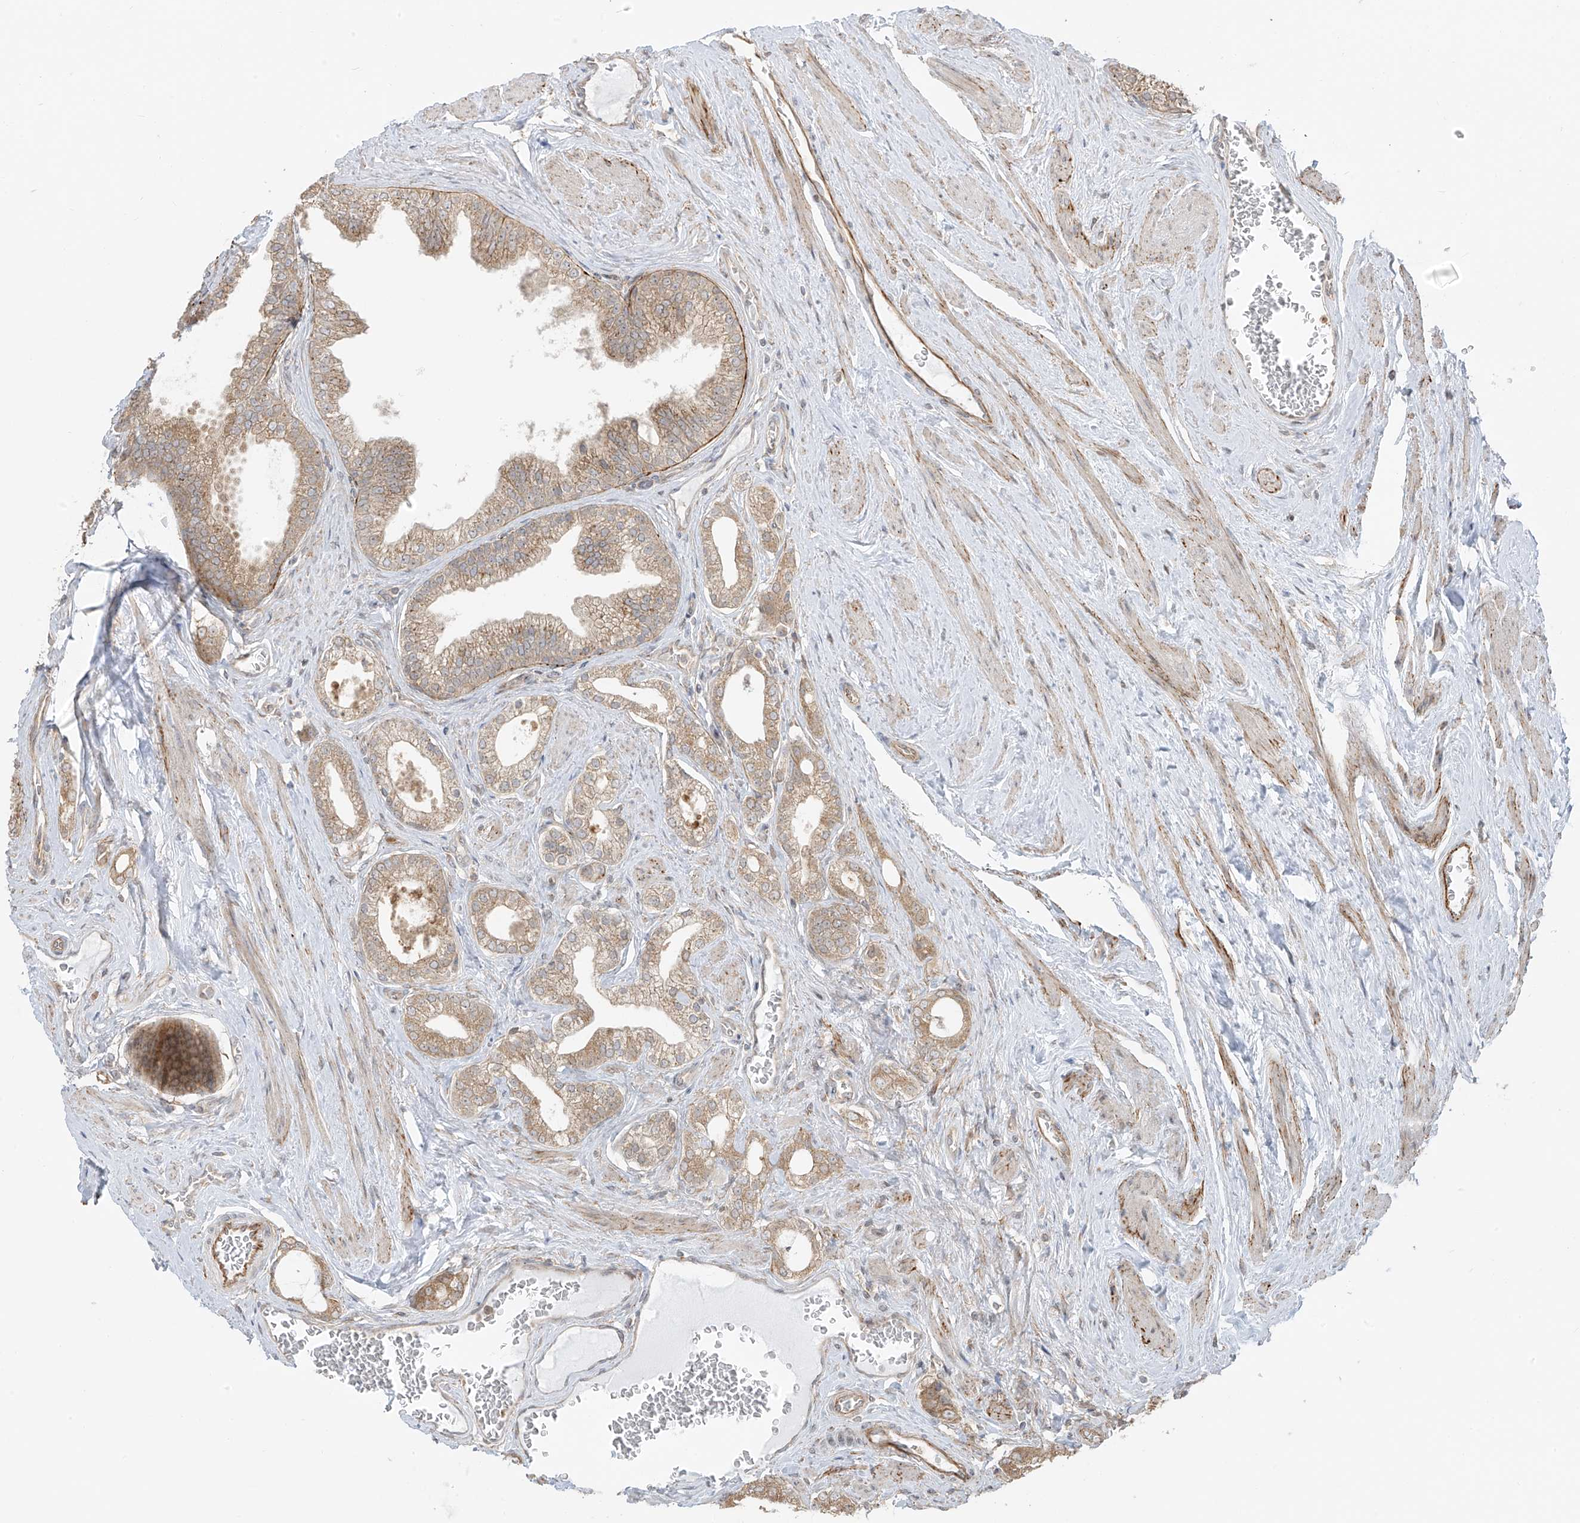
{"staining": {"intensity": "weak", "quantity": ">75%", "location": "cytoplasmic/membranous"}, "tissue": "prostate cancer", "cell_type": "Tumor cells", "image_type": "cancer", "snomed": [{"axis": "morphology", "description": "Adenocarcinoma, Low grade"}, {"axis": "topography", "description": "Prostate"}], "caption": "Human prostate cancer stained with a brown dye displays weak cytoplasmic/membranous positive expression in about >75% of tumor cells.", "gene": "PDE11A", "patient": {"sex": "male", "age": 63}}